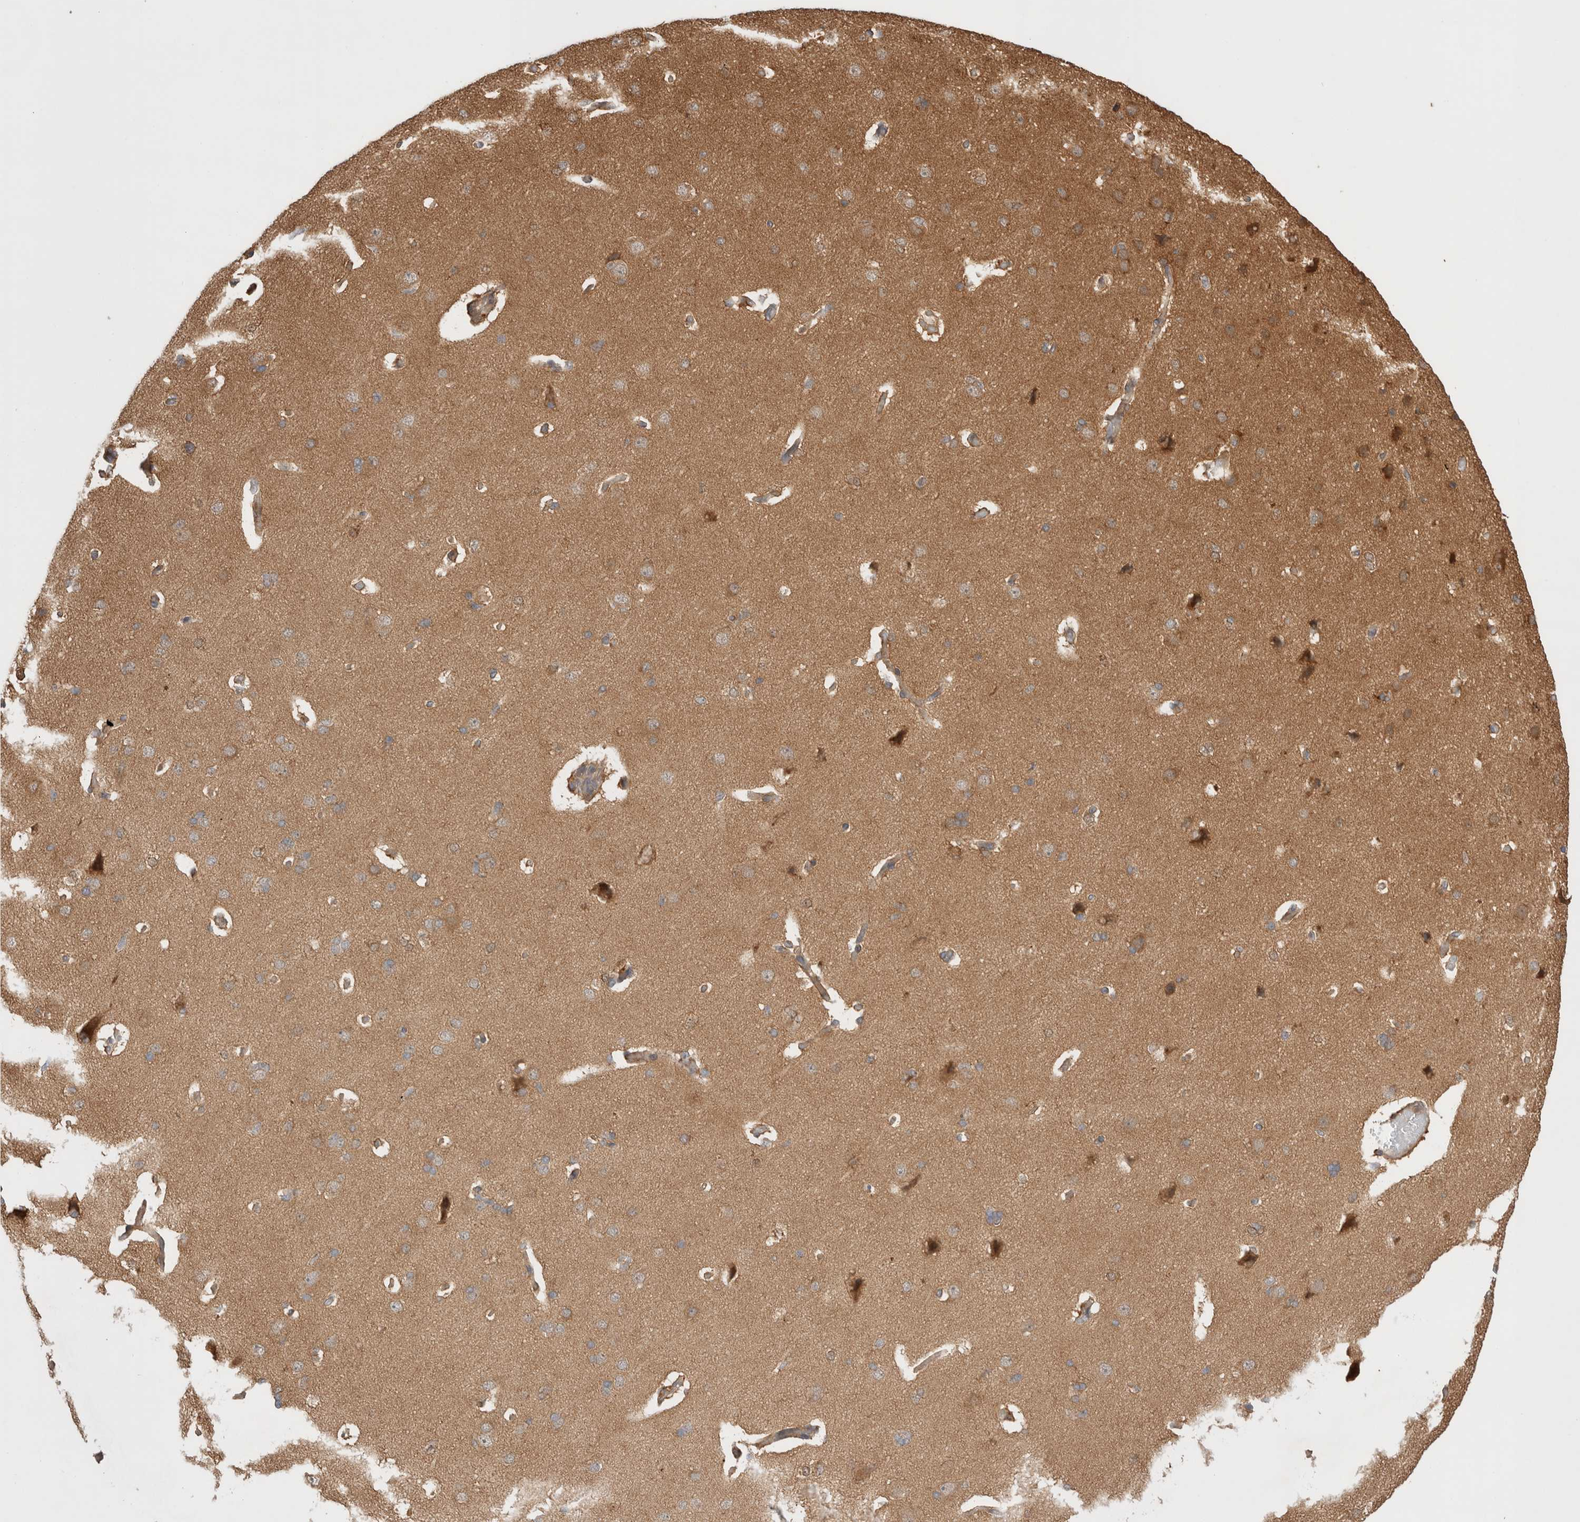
{"staining": {"intensity": "weak", "quantity": ">75%", "location": "cytoplasmic/membranous"}, "tissue": "cerebral cortex", "cell_type": "Endothelial cells", "image_type": "normal", "snomed": [{"axis": "morphology", "description": "Normal tissue, NOS"}, {"axis": "topography", "description": "Cerebral cortex"}], "caption": "High-power microscopy captured an immunohistochemistry micrograph of benign cerebral cortex, revealing weak cytoplasmic/membranous expression in about >75% of endothelial cells. (IHC, brightfield microscopy, high magnification).", "gene": "VPS28", "patient": {"sex": "male", "age": 62}}